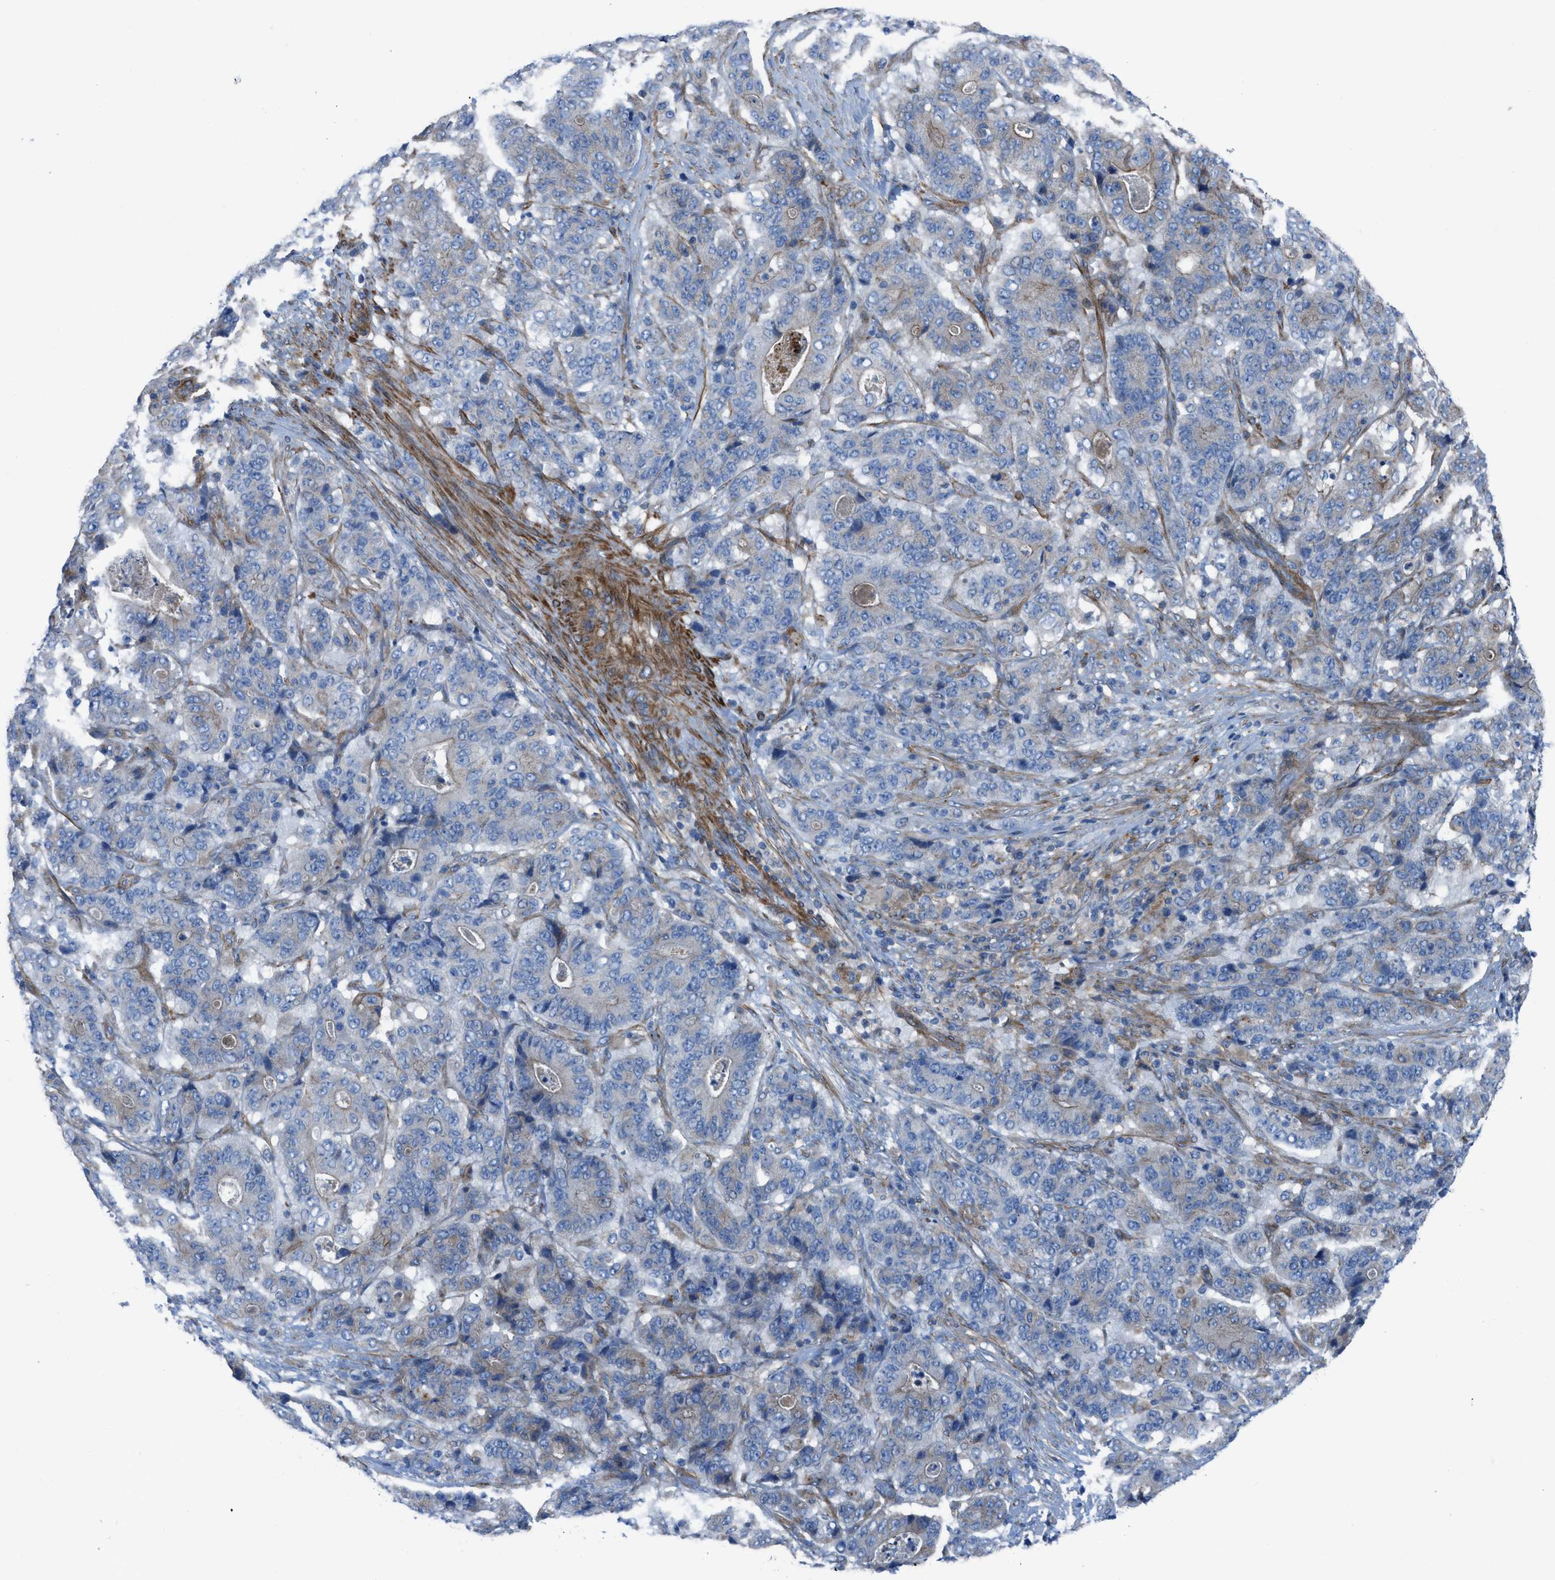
{"staining": {"intensity": "weak", "quantity": "<25%", "location": "cytoplasmic/membranous"}, "tissue": "stomach cancer", "cell_type": "Tumor cells", "image_type": "cancer", "snomed": [{"axis": "morphology", "description": "Adenocarcinoma, NOS"}, {"axis": "topography", "description": "Stomach"}], "caption": "The IHC micrograph has no significant positivity in tumor cells of stomach cancer tissue.", "gene": "KCNH7", "patient": {"sex": "female", "age": 73}}